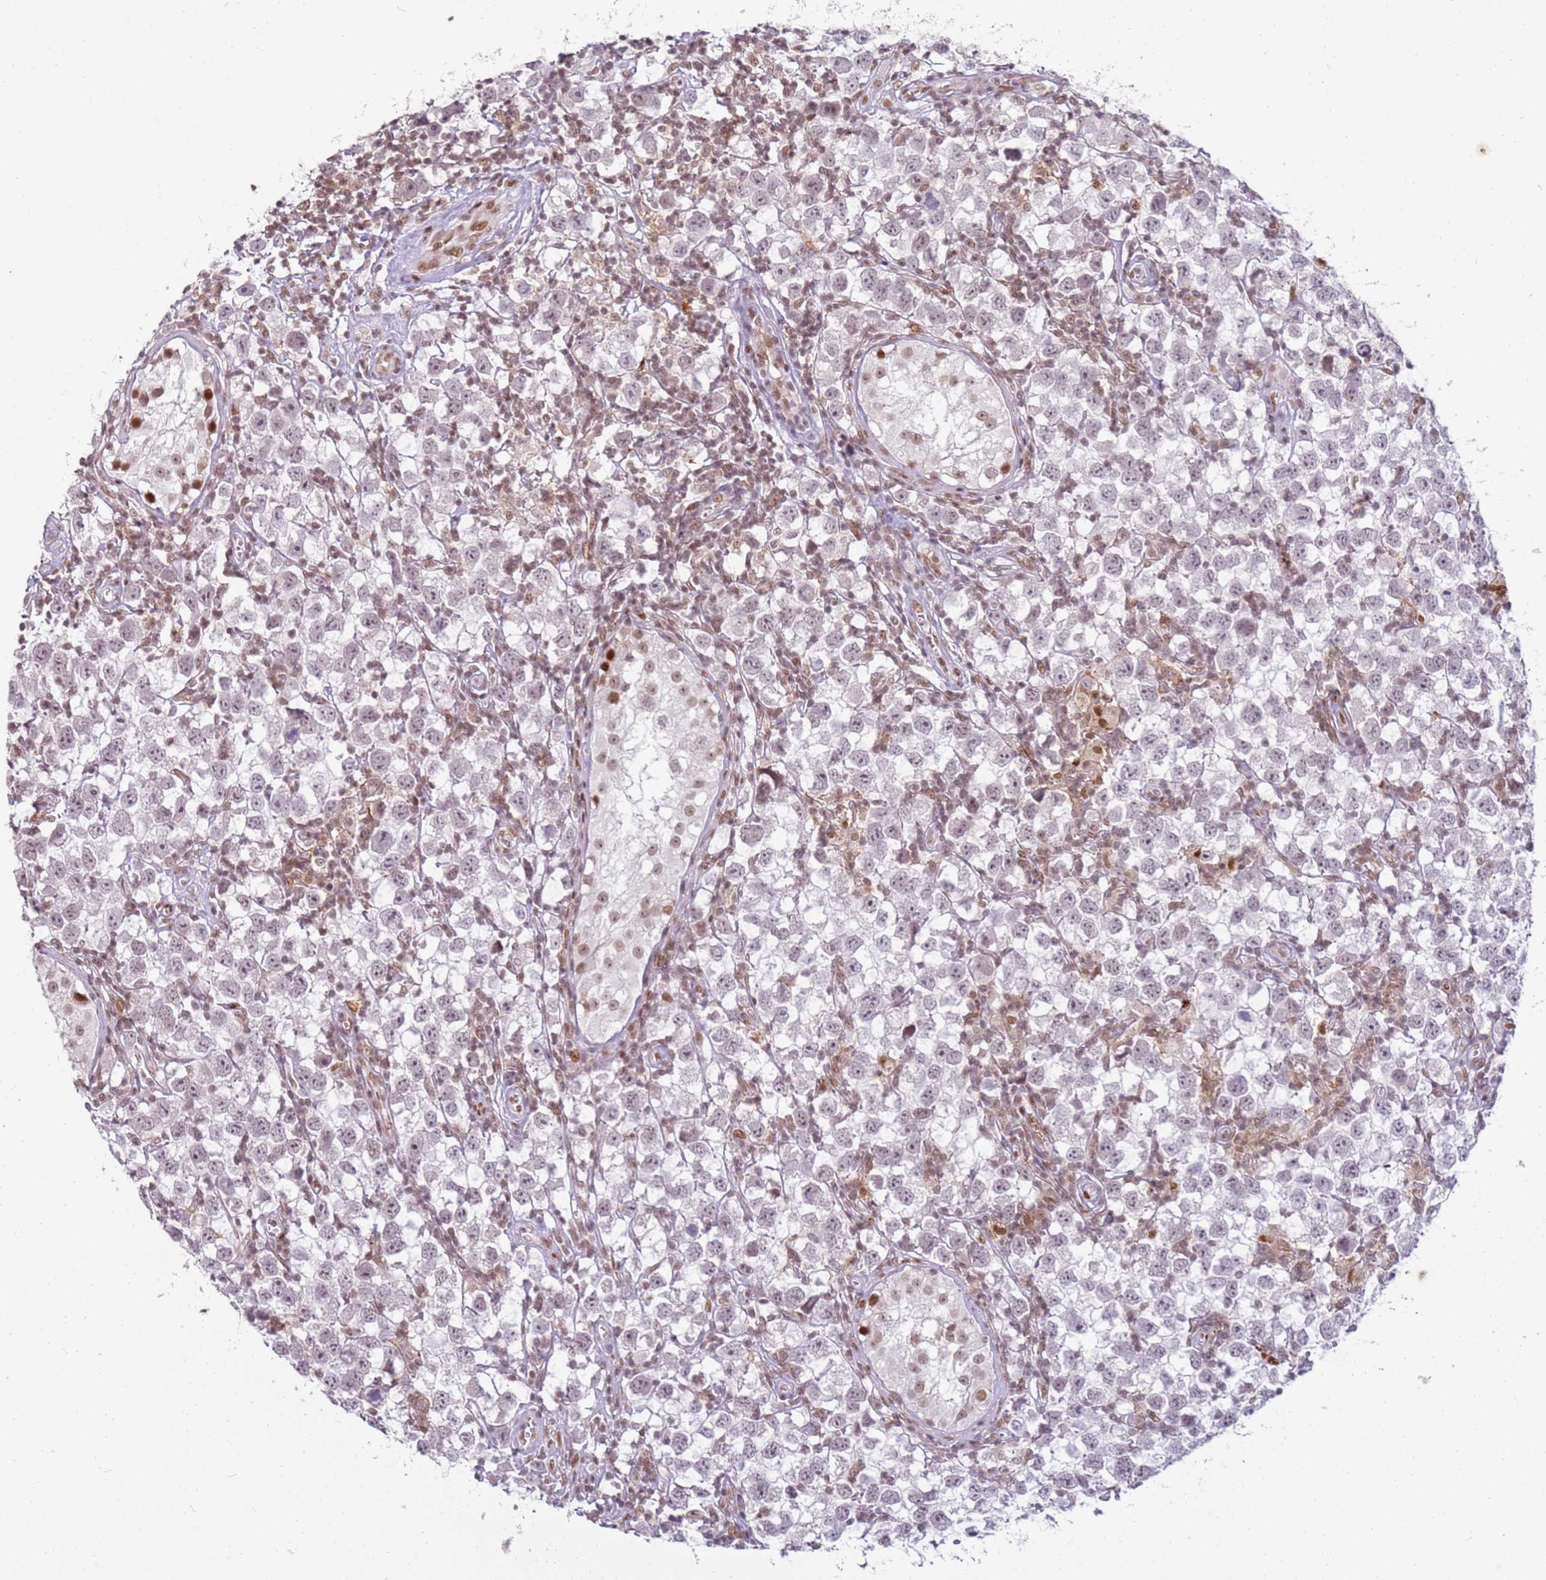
{"staining": {"intensity": "negative", "quantity": "none", "location": "none"}, "tissue": "testis cancer", "cell_type": "Tumor cells", "image_type": "cancer", "snomed": [{"axis": "morphology", "description": "Seminoma, NOS"}, {"axis": "morphology", "description": "Carcinoma, Embryonal, NOS"}, {"axis": "topography", "description": "Testis"}], "caption": "An immunohistochemistry image of testis cancer (seminoma) is shown. There is no staining in tumor cells of testis cancer (seminoma).", "gene": "PHC2", "patient": {"sex": "male", "age": 29}}